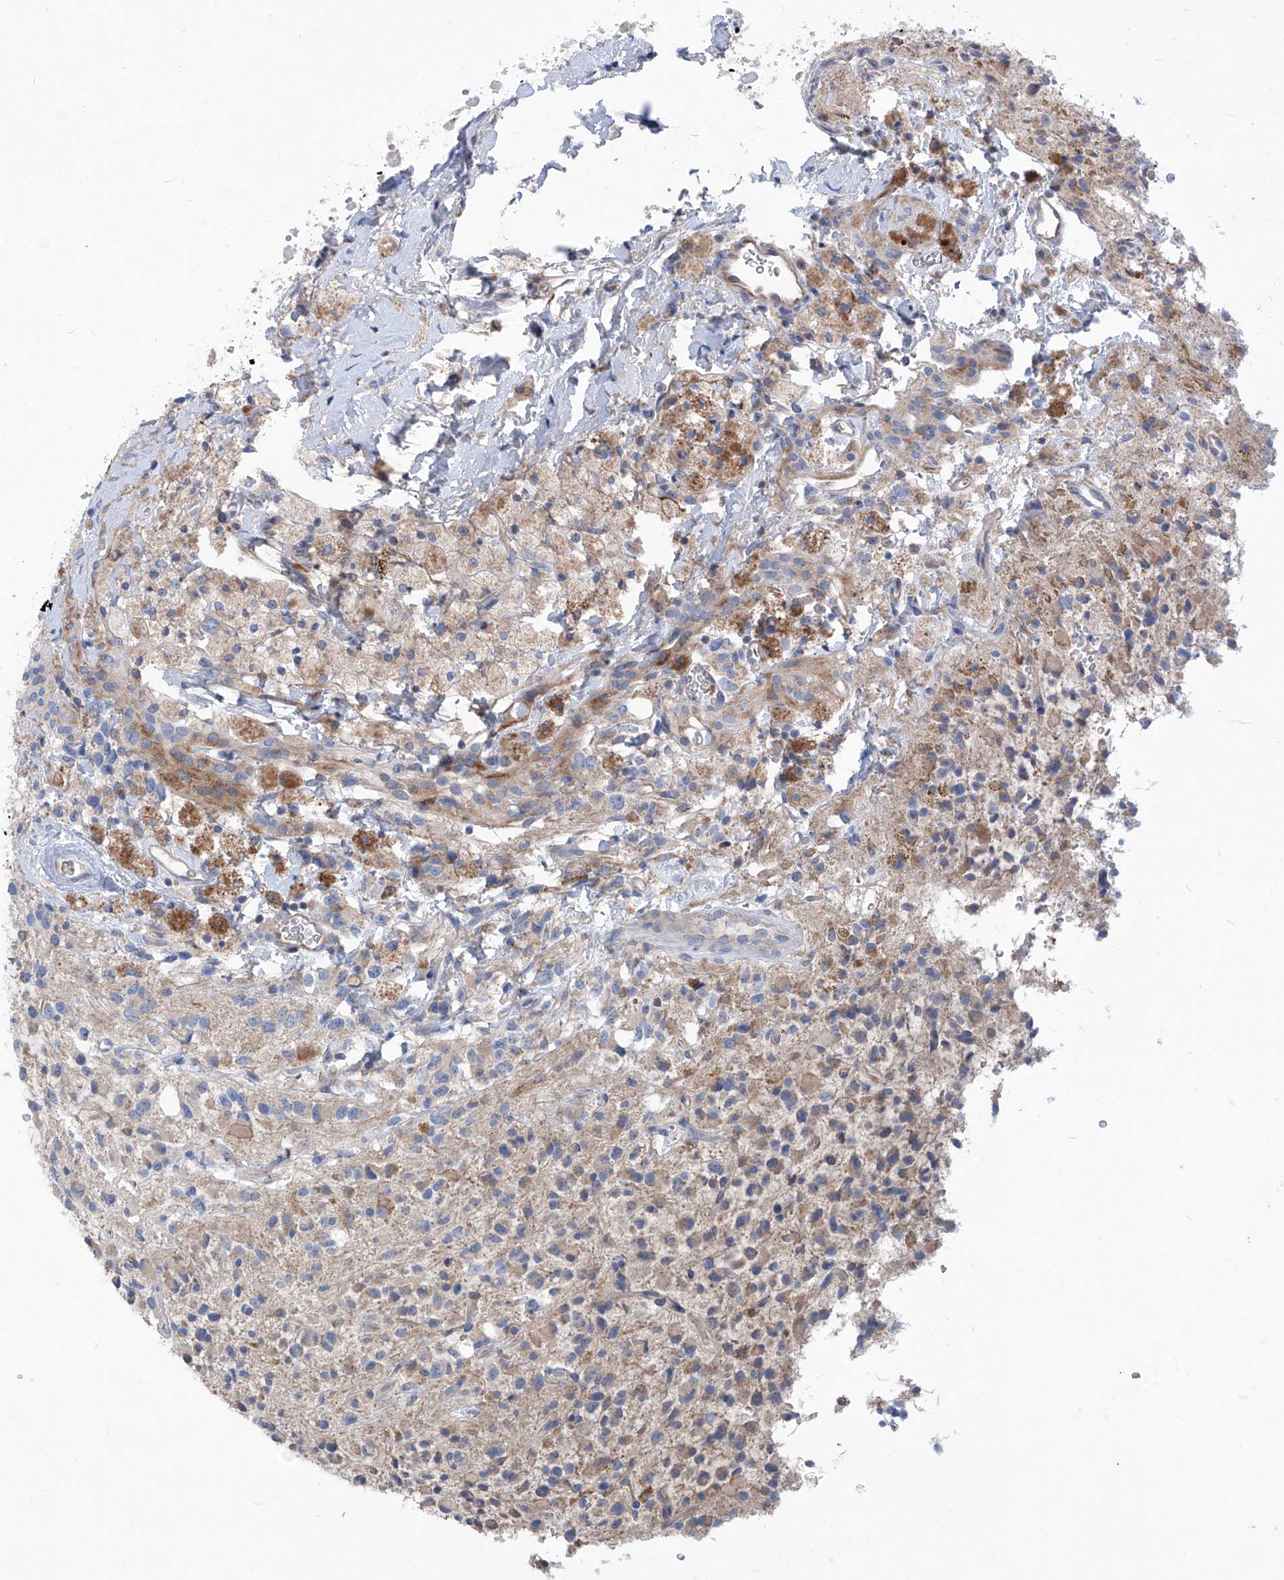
{"staining": {"intensity": "weak", "quantity": "25%-75%", "location": "cytoplasmic/membranous"}, "tissue": "glioma", "cell_type": "Tumor cells", "image_type": "cancer", "snomed": [{"axis": "morphology", "description": "Glioma, malignant, High grade"}, {"axis": "topography", "description": "Brain"}], "caption": "High-power microscopy captured an IHC micrograph of malignant glioma (high-grade), revealing weak cytoplasmic/membranous staining in approximately 25%-75% of tumor cells.", "gene": "EPHA8", "patient": {"sex": "male", "age": 34}}